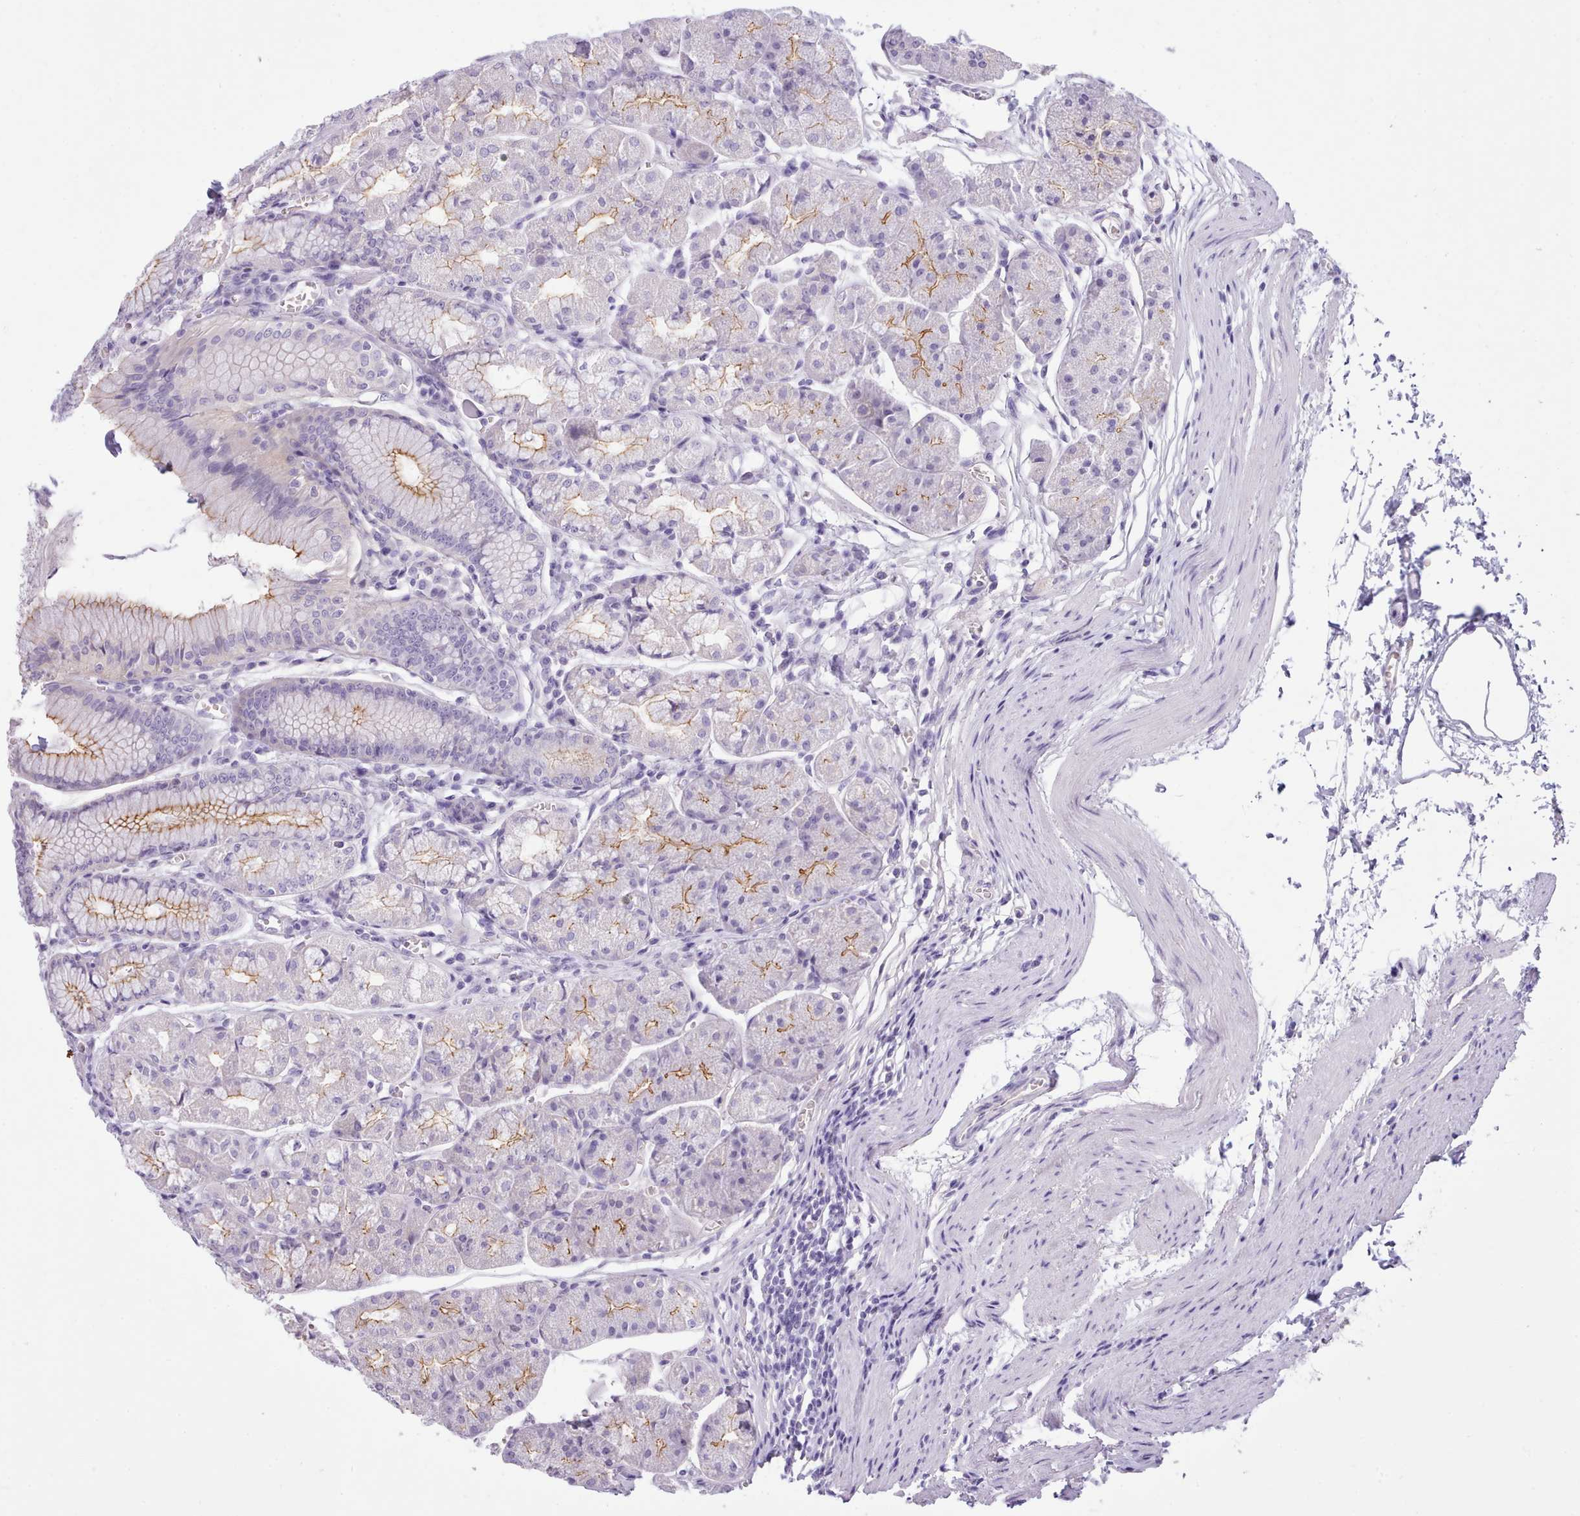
{"staining": {"intensity": "moderate", "quantity": ">75%", "location": "cytoplasmic/membranous"}, "tissue": "stomach", "cell_type": "Glandular cells", "image_type": "normal", "snomed": [{"axis": "morphology", "description": "Normal tissue, NOS"}, {"axis": "topography", "description": "Stomach"}], "caption": "Unremarkable stomach demonstrates moderate cytoplasmic/membranous positivity in approximately >75% of glandular cells Using DAB (brown) and hematoxylin (blue) stains, captured at high magnification using brightfield microscopy..", "gene": "CYP2A13", "patient": {"sex": "male", "age": 55}}